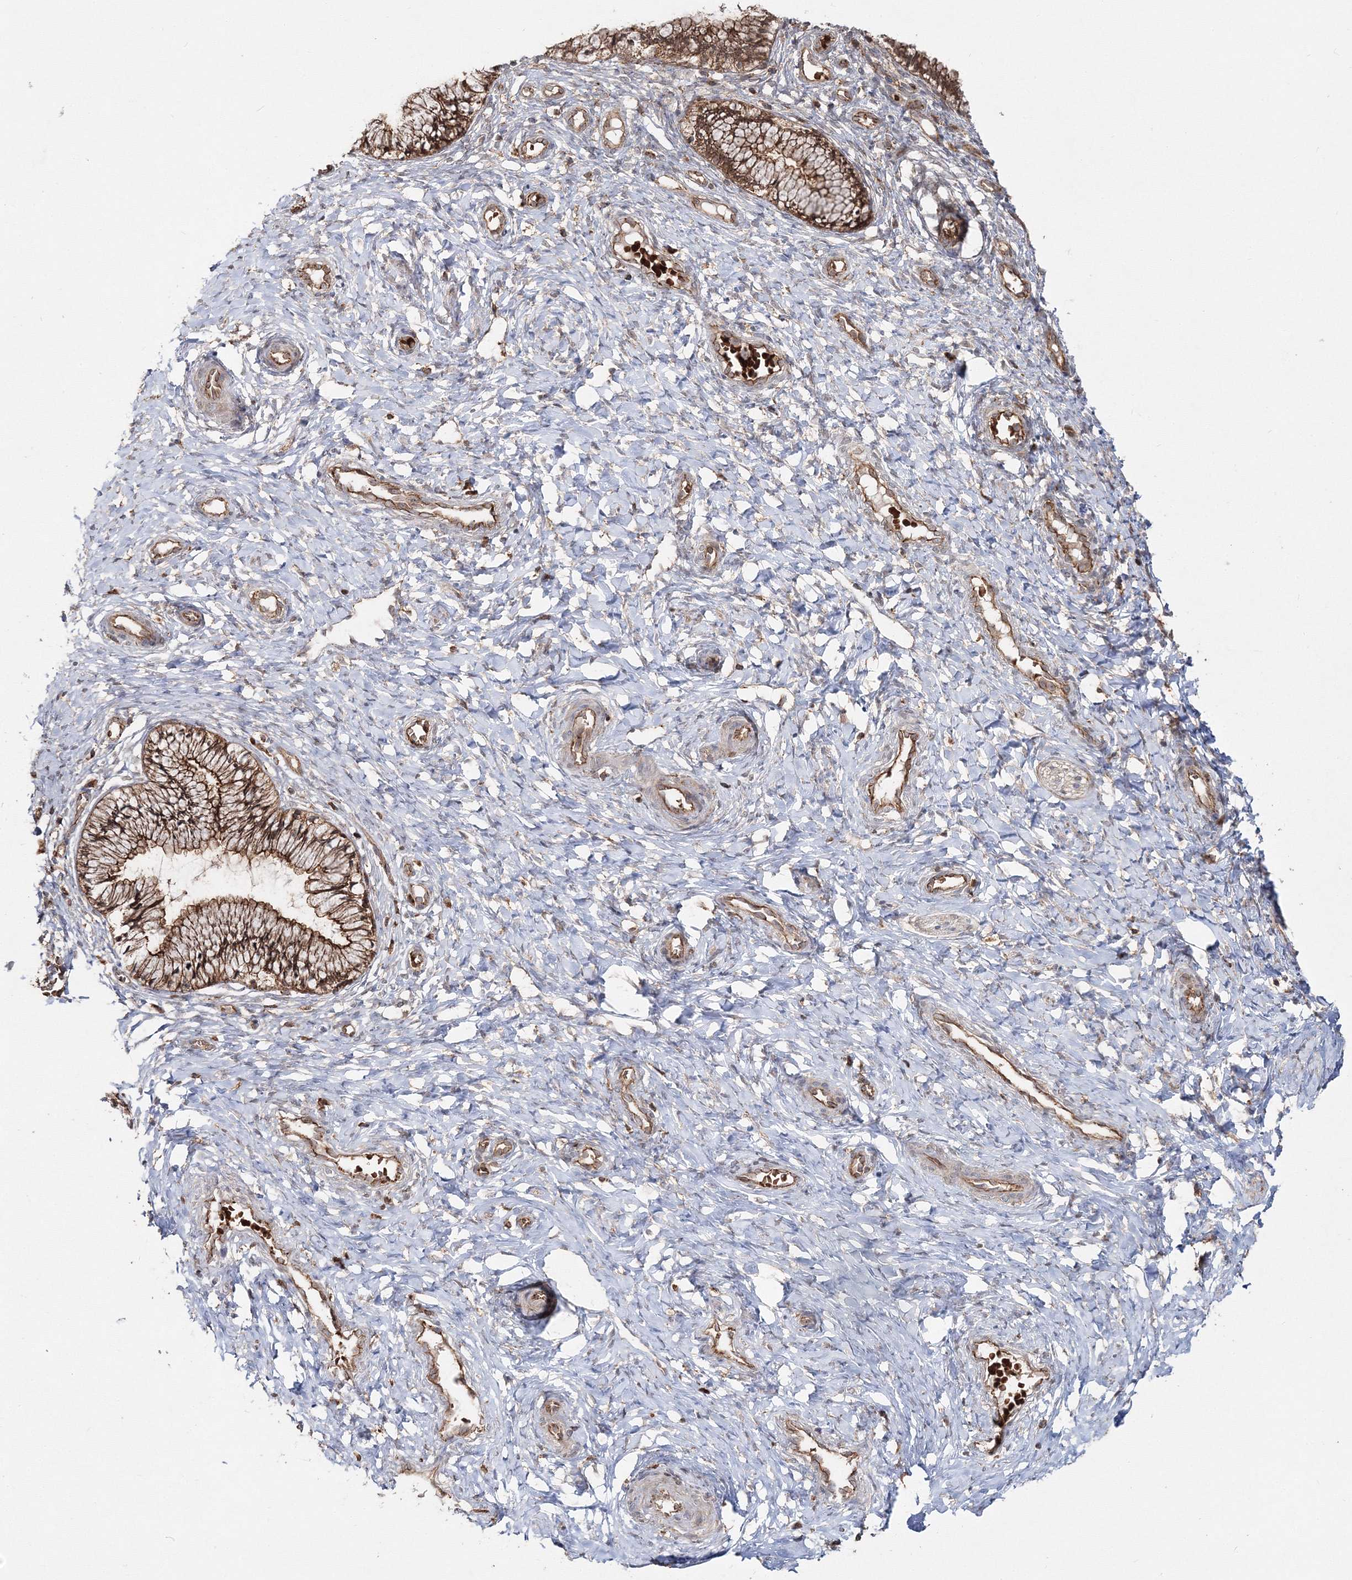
{"staining": {"intensity": "strong", "quantity": ">75%", "location": "cytoplasmic/membranous"}, "tissue": "cervix", "cell_type": "Glandular cells", "image_type": "normal", "snomed": [{"axis": "morphology", "description": "Normal tissue, NOS"}, {"axis": "topography", "description": "Cervix"}], "caption": "Brown immunohistochemical staining in unremarkable cervix shows strong cytoplasmic/membranous staining in approximately >75% of glandular cells.", "gene": "PCBD2", "patient": {"sex": "female", "age": 27}}